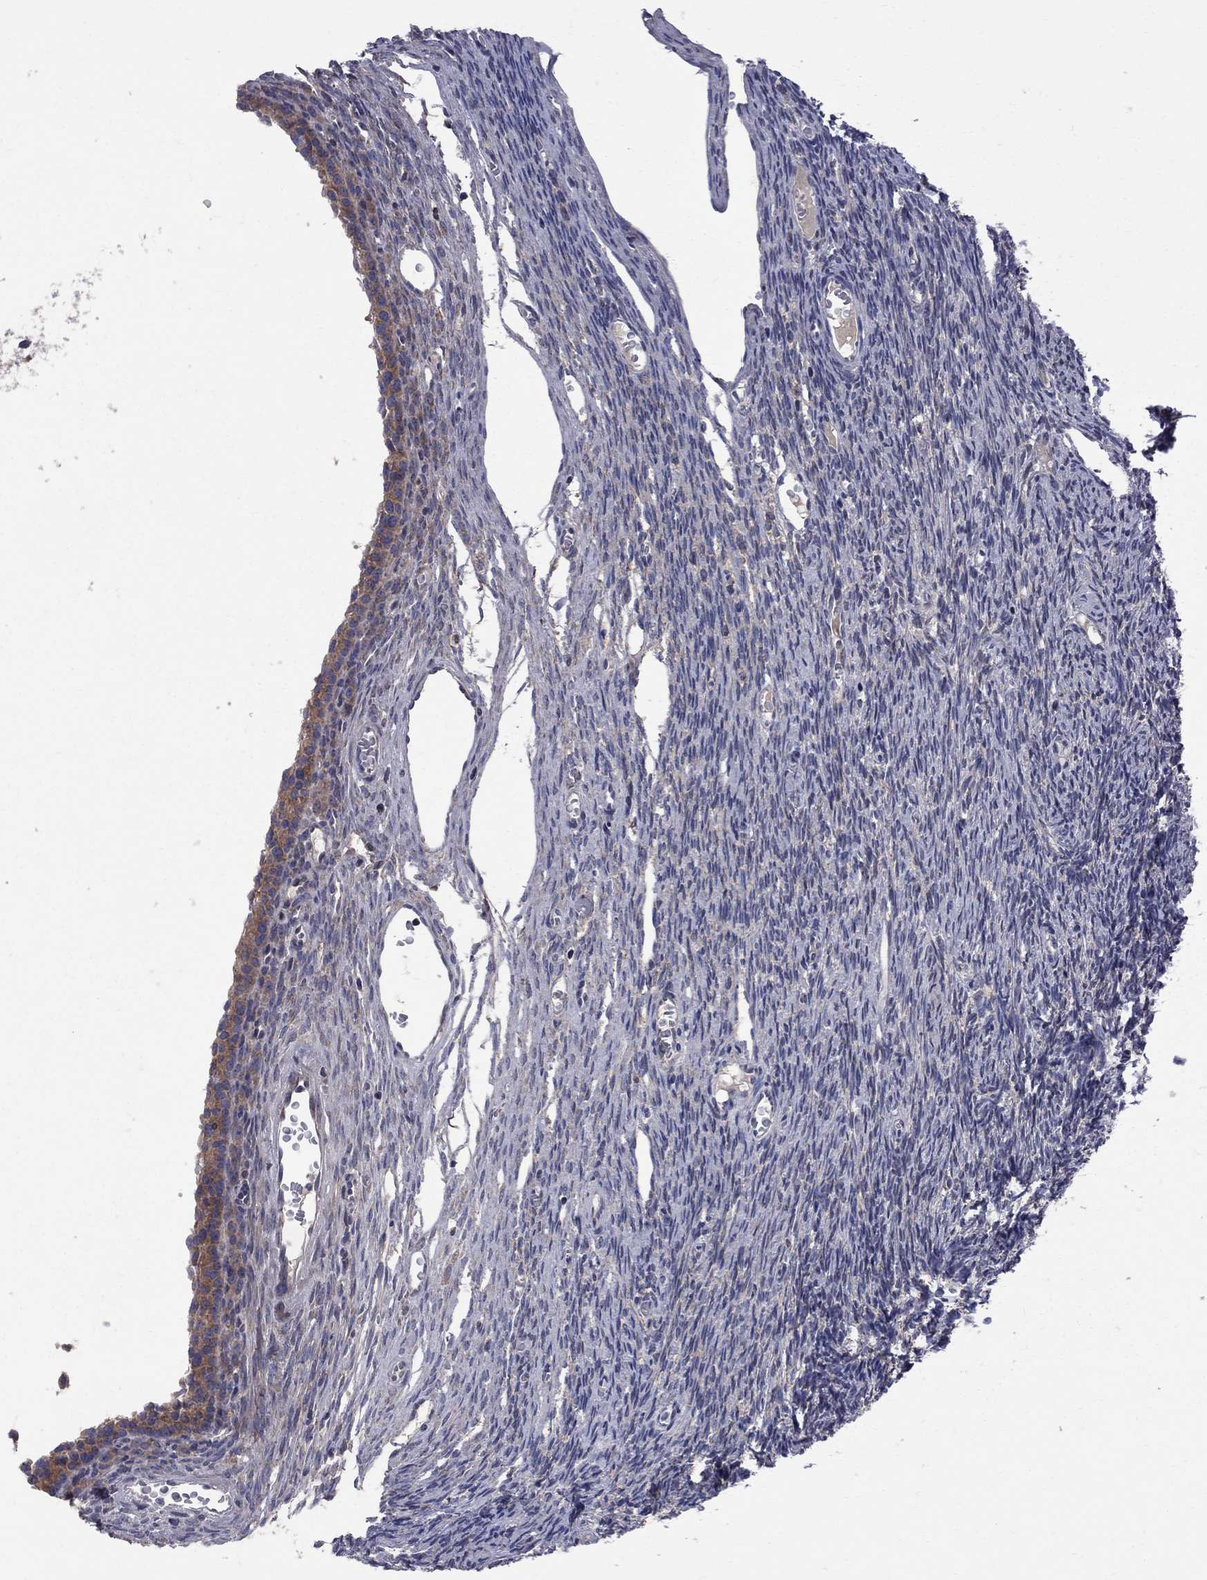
{"staining": {"intensity": "moderate", "quantity": ">75%", "location": "cytoplasmic/membranous"}, "tissue": "ovary", "cell_type": "Follicle cells", "image_type": "normal", "snomed": [{"axis": "morphology", "description": "Normal tissue, NOS"}, {"axis": "topography", "description": "Ovary"}], "caption": "Follicle cells reveal moderate cytoplasmic/membranous positivity in about >75% of cells in unremarkable ovary. (DAB IHC with brightfield microscopy, high magnification).", "gene": "CNOT11", "patient": {"sex": "female", "age": 27}}